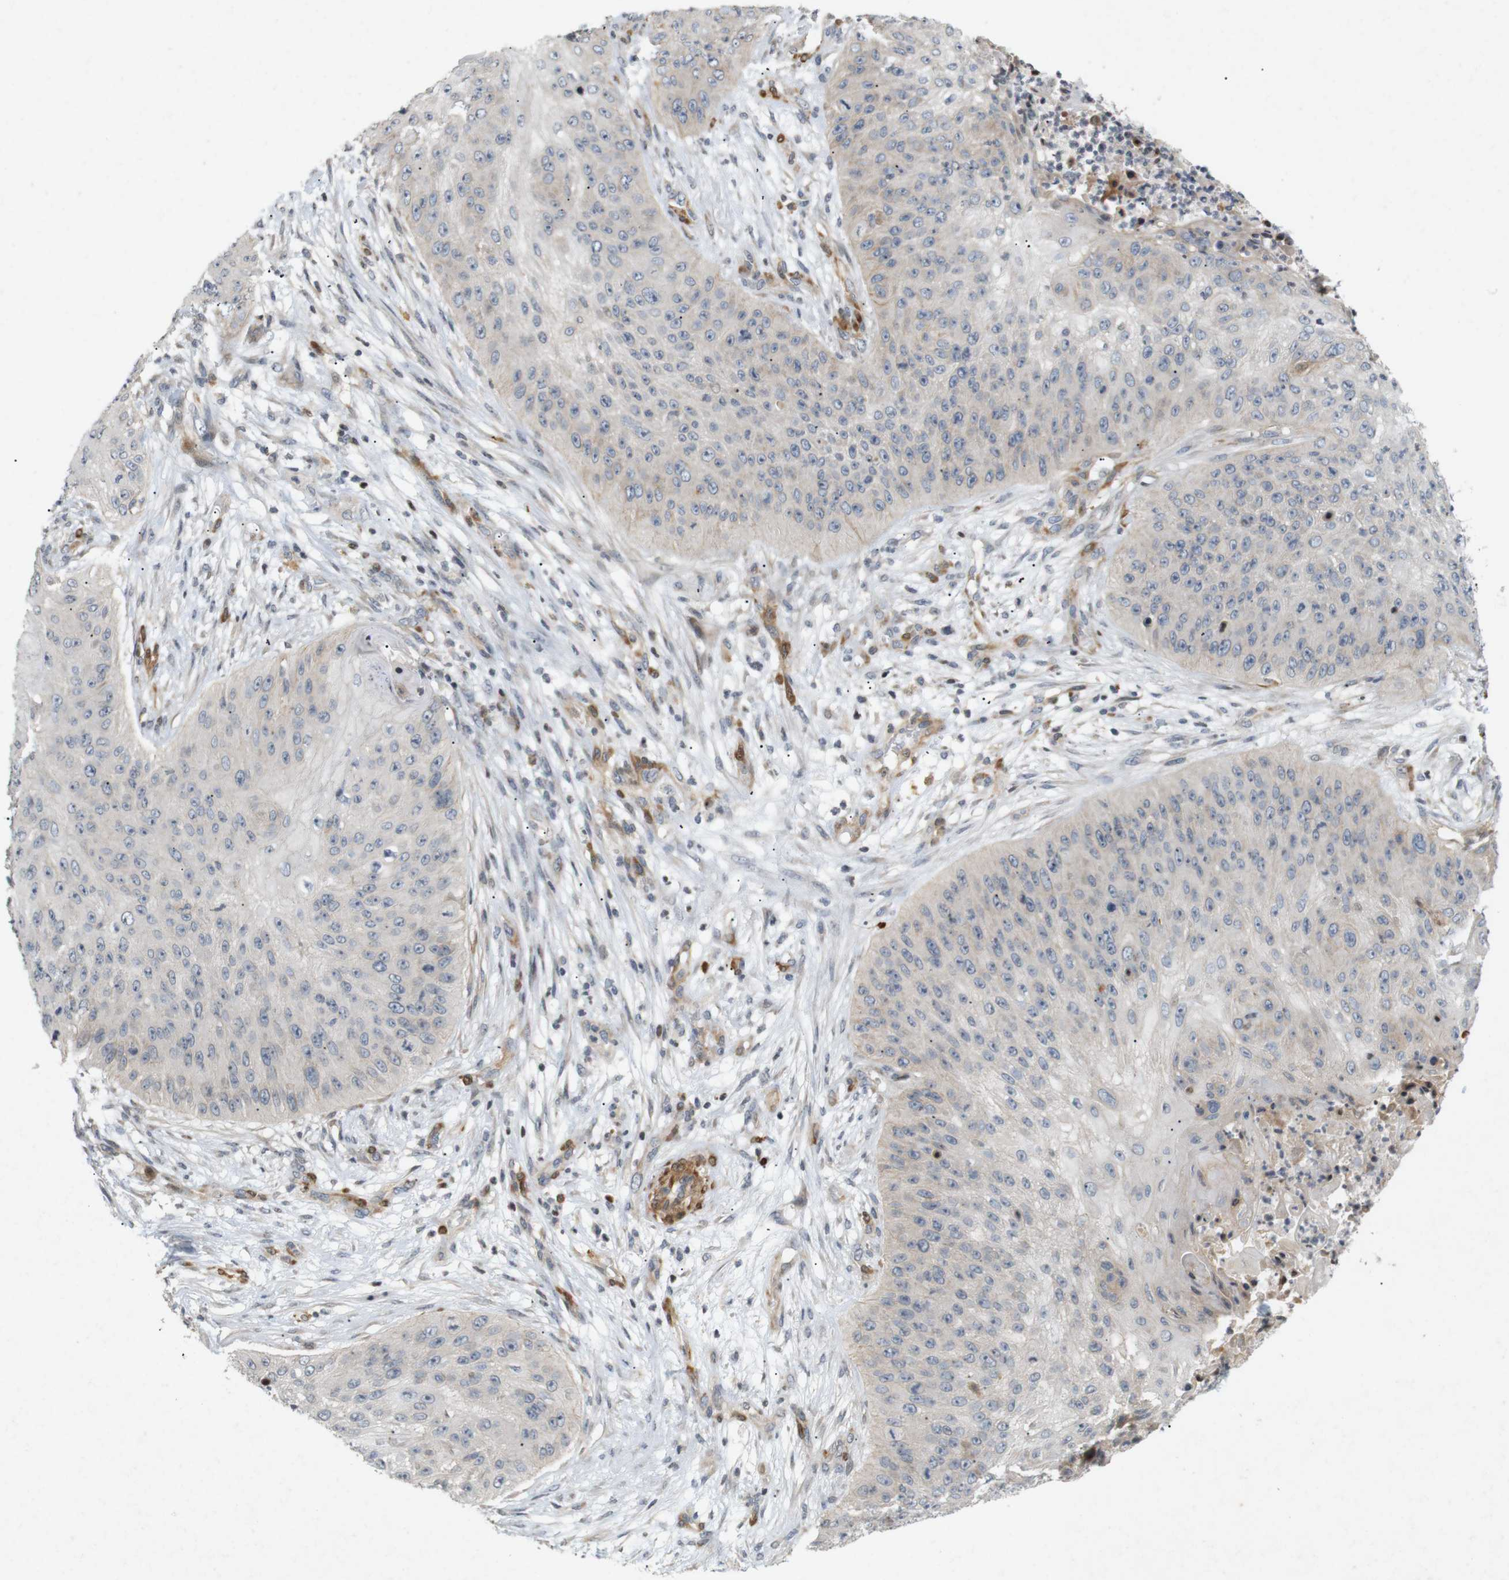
{"staining": {"intensity": "negative", "quantity": "none", "location": "none"}, "tissue": "skin cancer", "cell_type": "Tumor cells", "image_type": "cancer", "snomed": [{"axis": "morphology", "description": "Squamous cell carcinoma, NOS"}, {"axis": "topography", "description": "Skin"}], "caption": "There is no significant expression in tumor cells of skin cancer.", "gene": "PPP1R14A", "patient": {"sex": "female", "age": 80}}